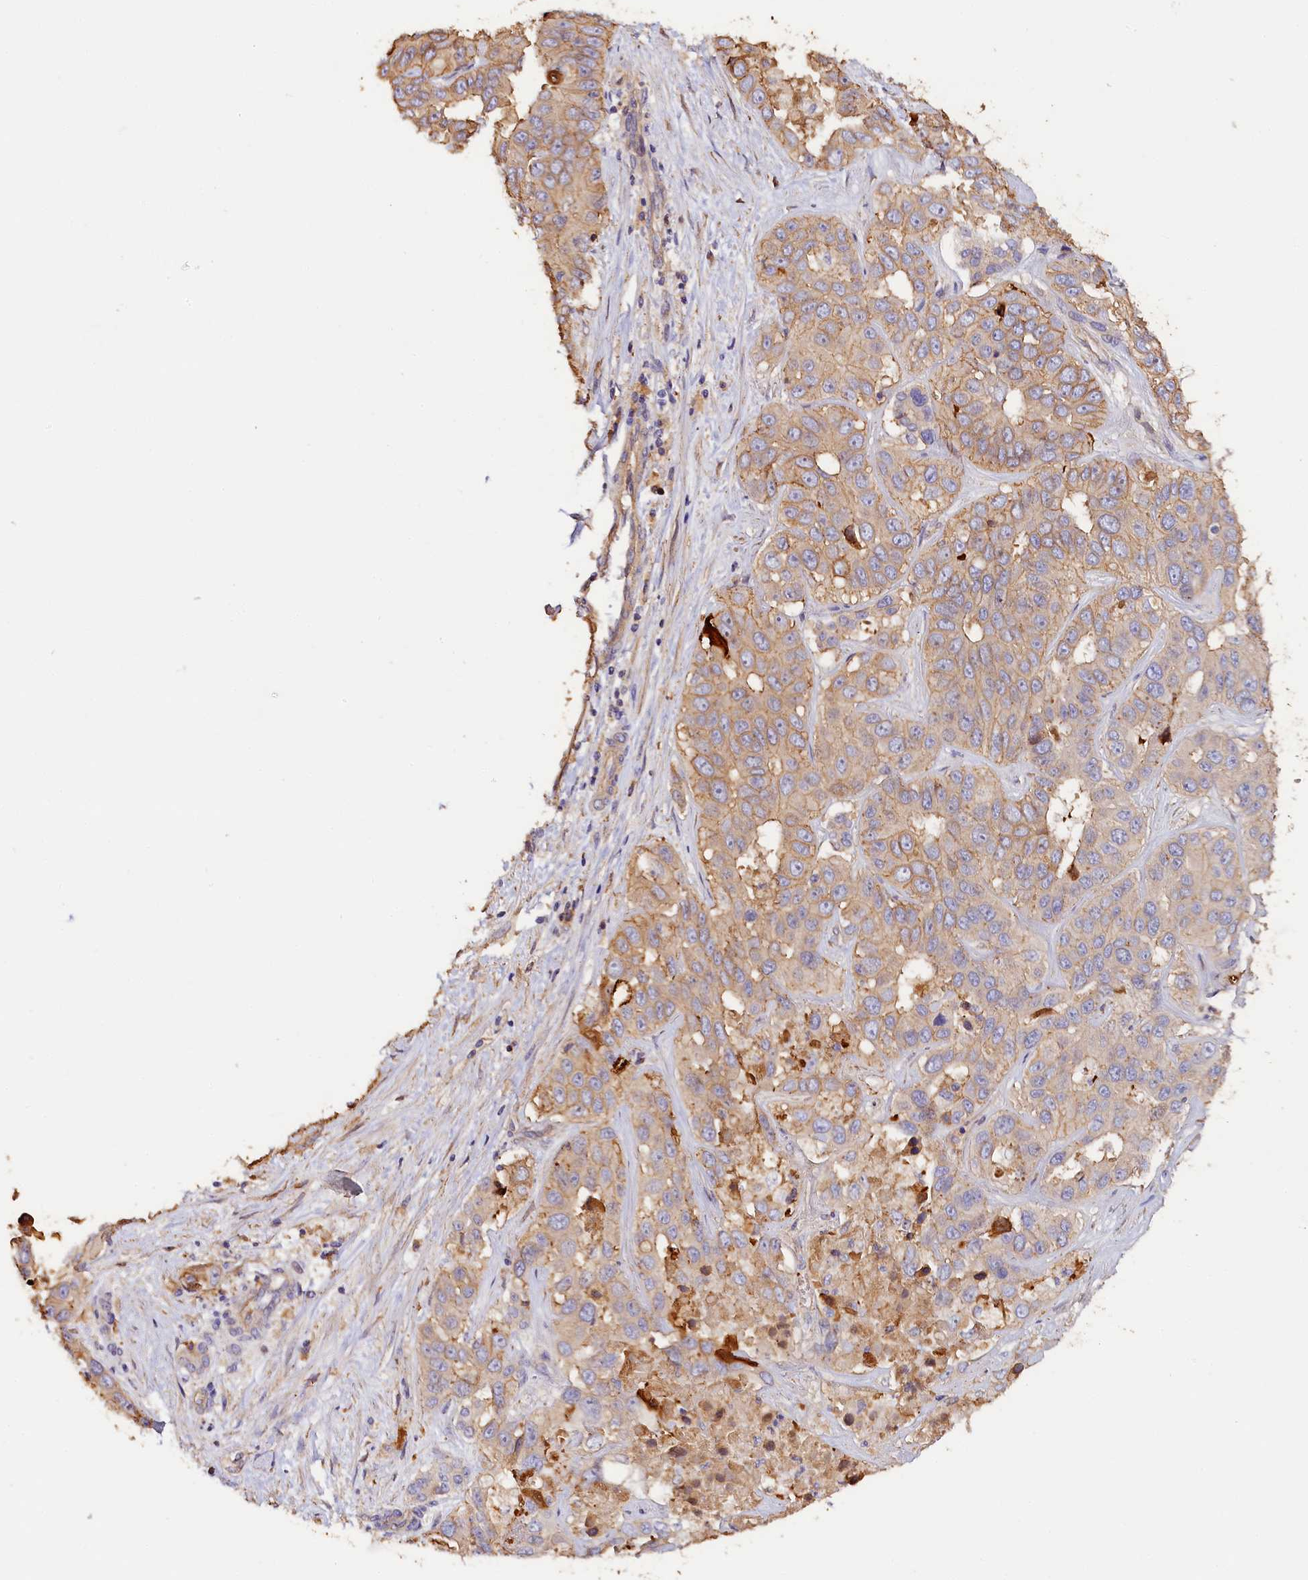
{"staining": {"intensity": "moderate", "quantity": ">75%", "location": "cytoplasmic/membranous"}, "tissue": "liver cancer", "cell_type": "Tumor cells", "image_type": "cancer", "snomed": [{"axis": "morphology", "description": "Cholangiocarcinoma"}, {"axis": "topography", "description": "Liver"}], "caption": "Immunohistochemical staining of human liver cancer (cholangiocarcinoma) exhibits medium levels of moderate cytoplasmic/membranous protein staining in about >75% of tumor cells.", "gene": "KATNB1", "patient": {"sex": "female", "age": 52}}